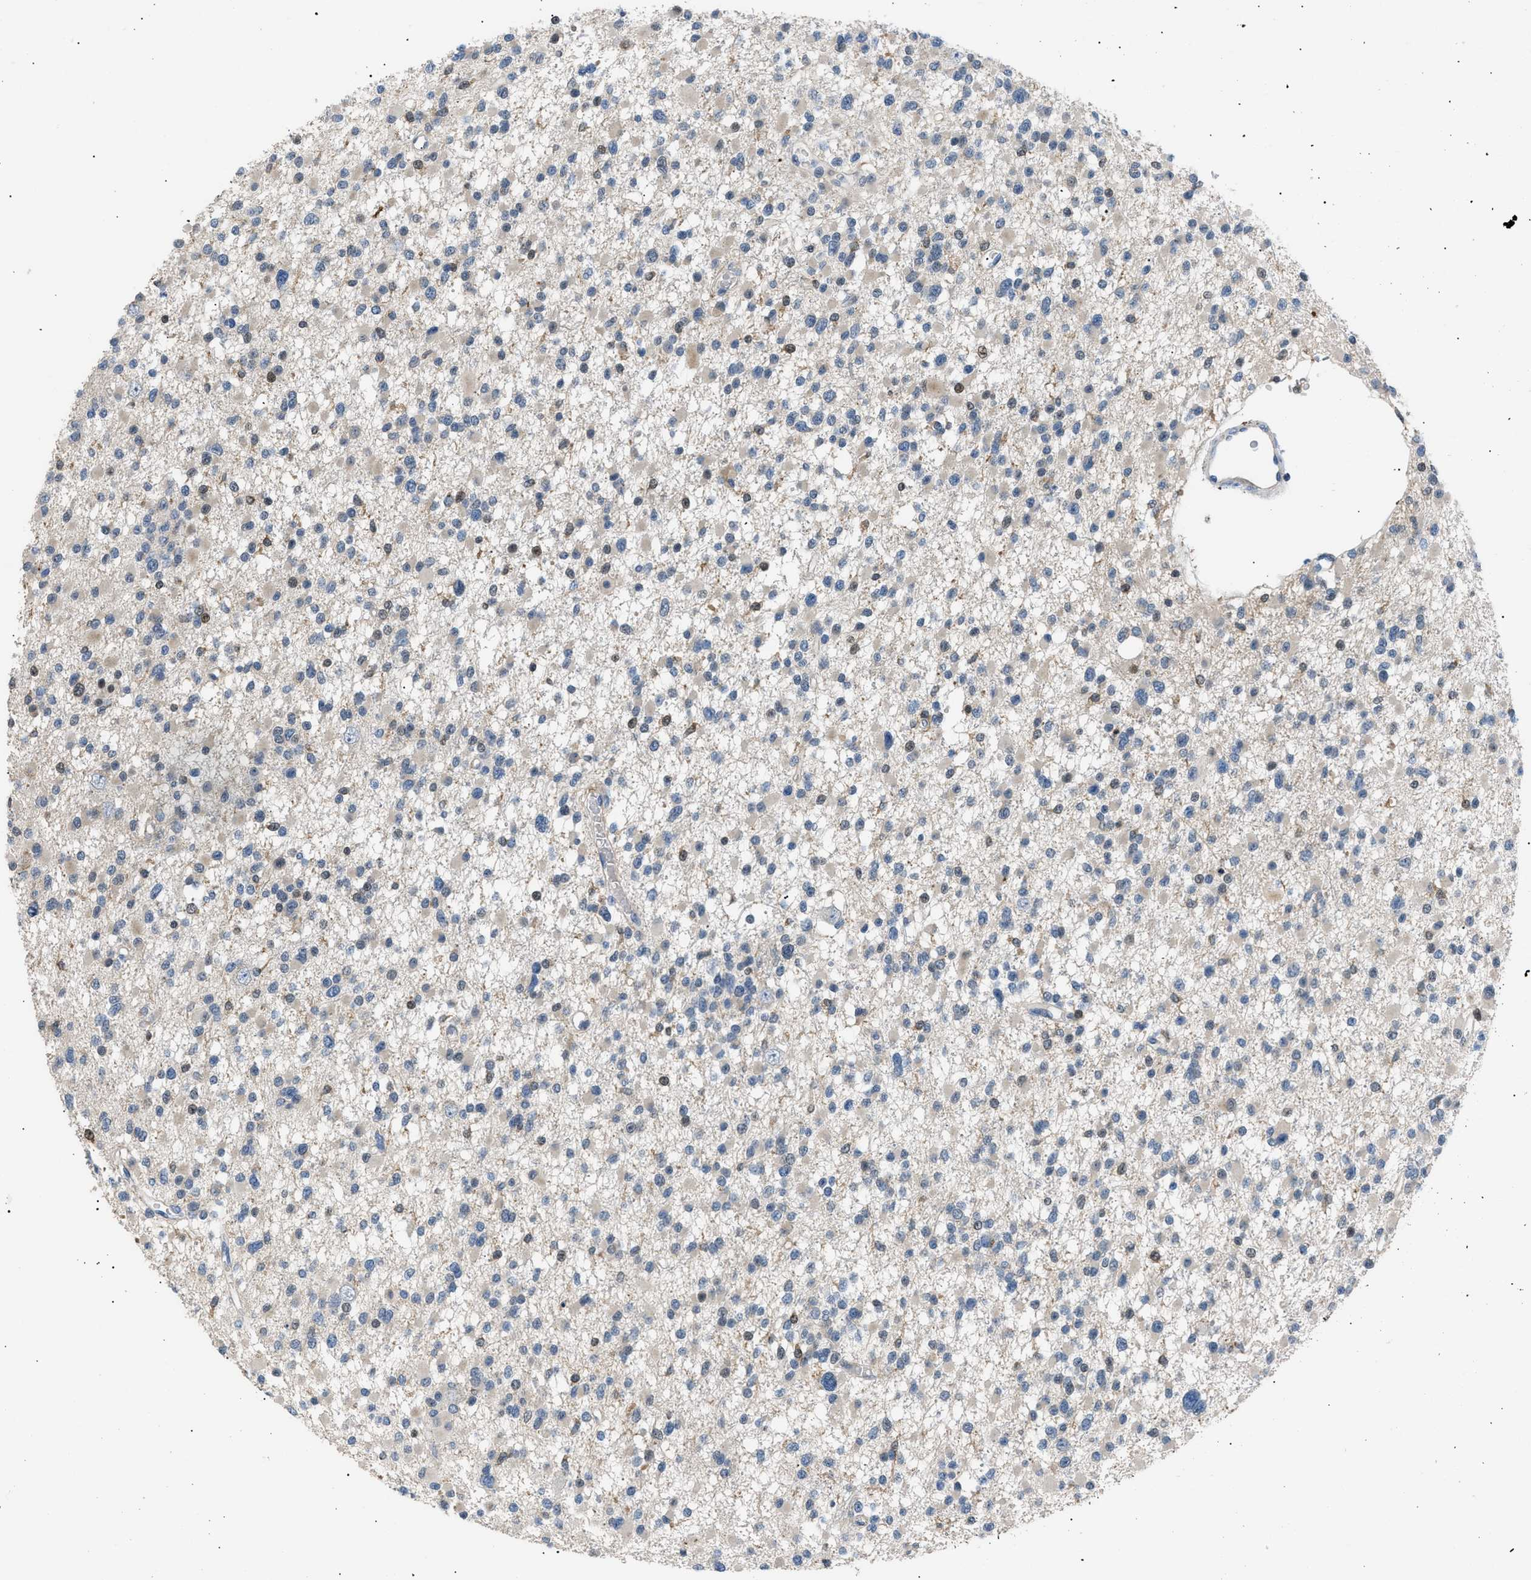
{"staining": {"intensity": "weak", "quantity": "<25%", "location": "nuclear"}, "tissue": "glioma", "cell_type": "Tumor cells", "image_type": "cancer", "snomed": [{"axis": "morphology", "description": "Glioma, malignant, Low grade"}, {"axis": "topography", "description": "Brain"}], "caption": "A photomicrograph of human glioma is negative for staining in tumor cells.", "gene": "AKR1A1", "patient": {"sex": "female", "age": 22}}